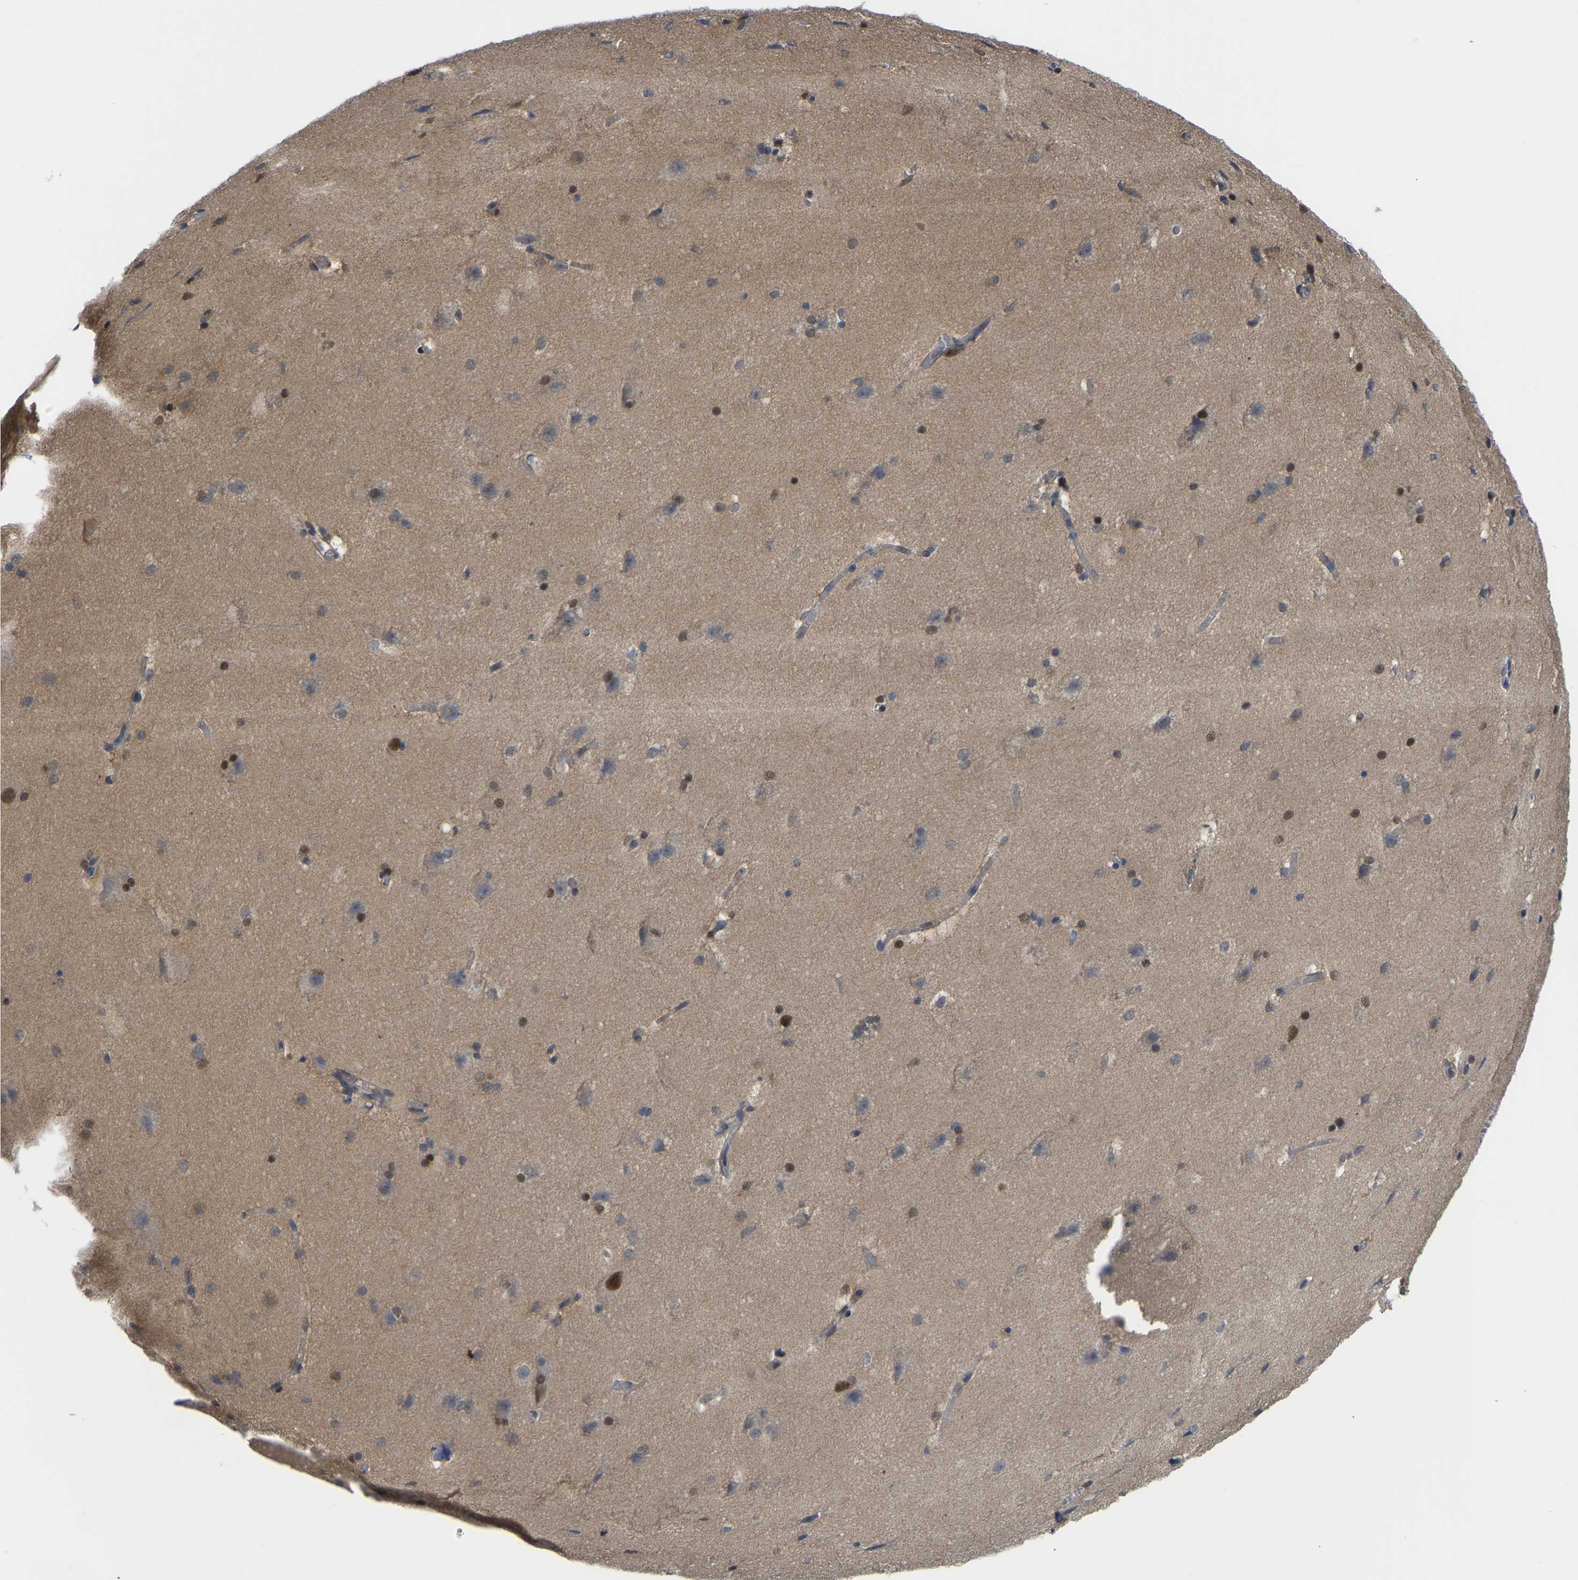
{"staining": {"intensity": "negative", "quantity": "none", "location": "none"}, "tissue": "cerebral cortex", "cell_type": "Endothelial cells", "image_type": "normal", "snomed": [{"axis": "morphology", "description": "Normal tissue, NOS"}, {"axis": "topography", "description": "Cerebral cortex"}, {"axis": "topography", "description": "Hippocampus"}], "caption": "Micrograph shows no significant protein staining in endothelial cells of benign cerebral cortex.", "gene": "KLRG2", "patient": {"sex": "female", "age": 19}}